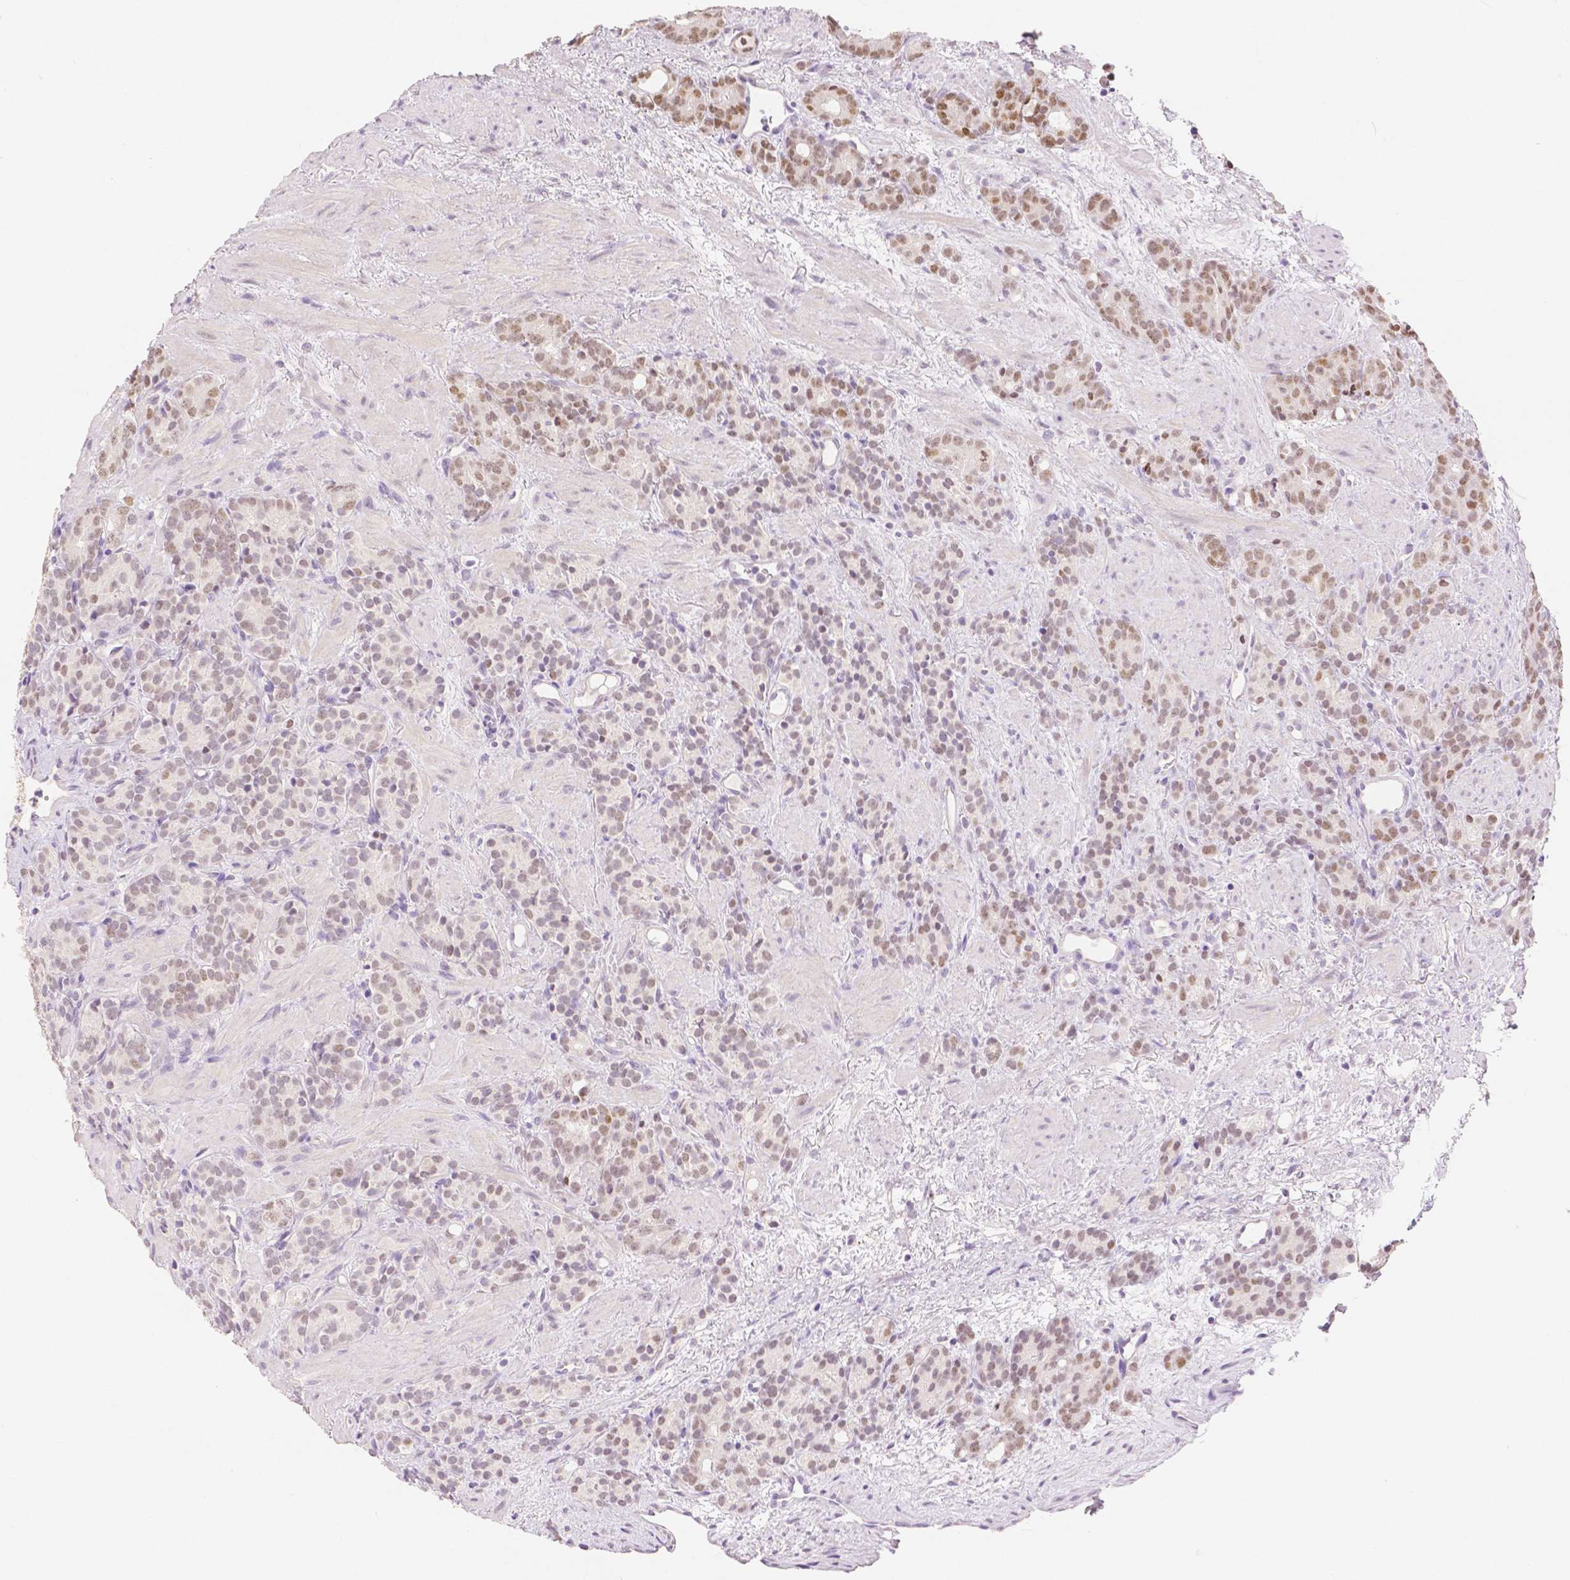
{"staining": {"intensity": "weak", "quantity": "25%-75%", "location": "nuclear"}, "tissue": "prostate cancer", "cell_type": "Tumor cells", "image_type": "cancer", "snomed": [{"axis": "morphology", "description": "Adenocarcinoma, High grade"}, {"axis": "topography", "description": "Prostate"}], "caption": "The immunohistochemical stain shows weak nuclear staining in tumor cells of prostate cancer (high-grade adenocarcinoma) tissue.", "gene": "HNF1B", "patient": {"sex": "male", "age": 84}}